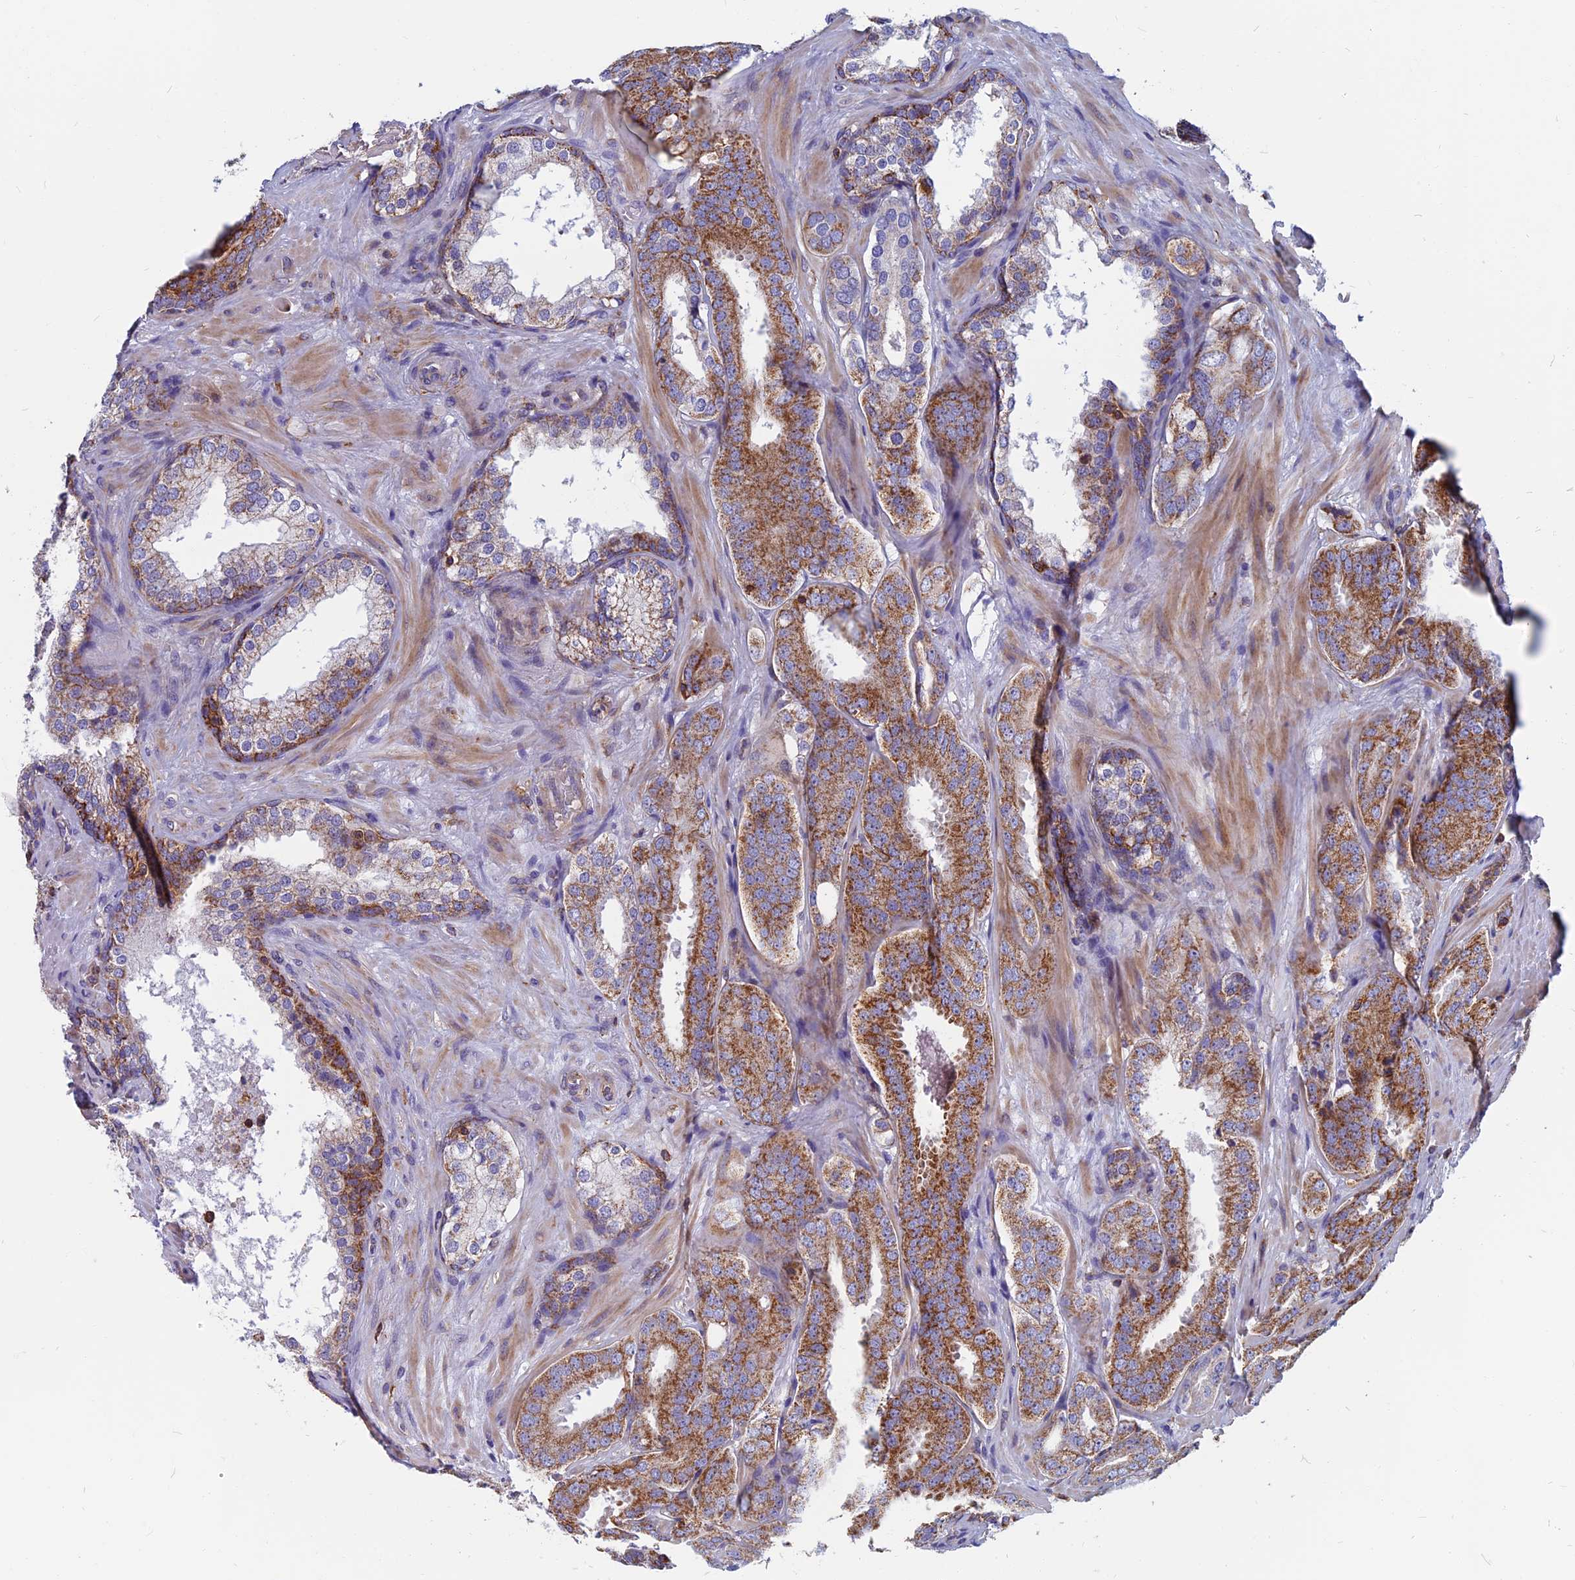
{"staining": {"intensity": "strong", "quantity": ">75%", "location": "cytoplasmic/membranous"}, "tissue": "prostate cancer", "cell_type": "Tumor cells", "image_type": "cancer", "snomed": [{"axis": "morphology", "description": "Adenocarcinoma, High grade"}, {"axis": "topography", "description": "Prostate"}], "caption": "This histopathology image reveals immunohistochemistry staining of human high-grade adenocarcinoma (prostate), with high strong cytoplasmic/membranous positivity in approximately >75% of tumor cells.", "gene": "HSD17B8", "patient": {"sex": "male", "age": 63}}